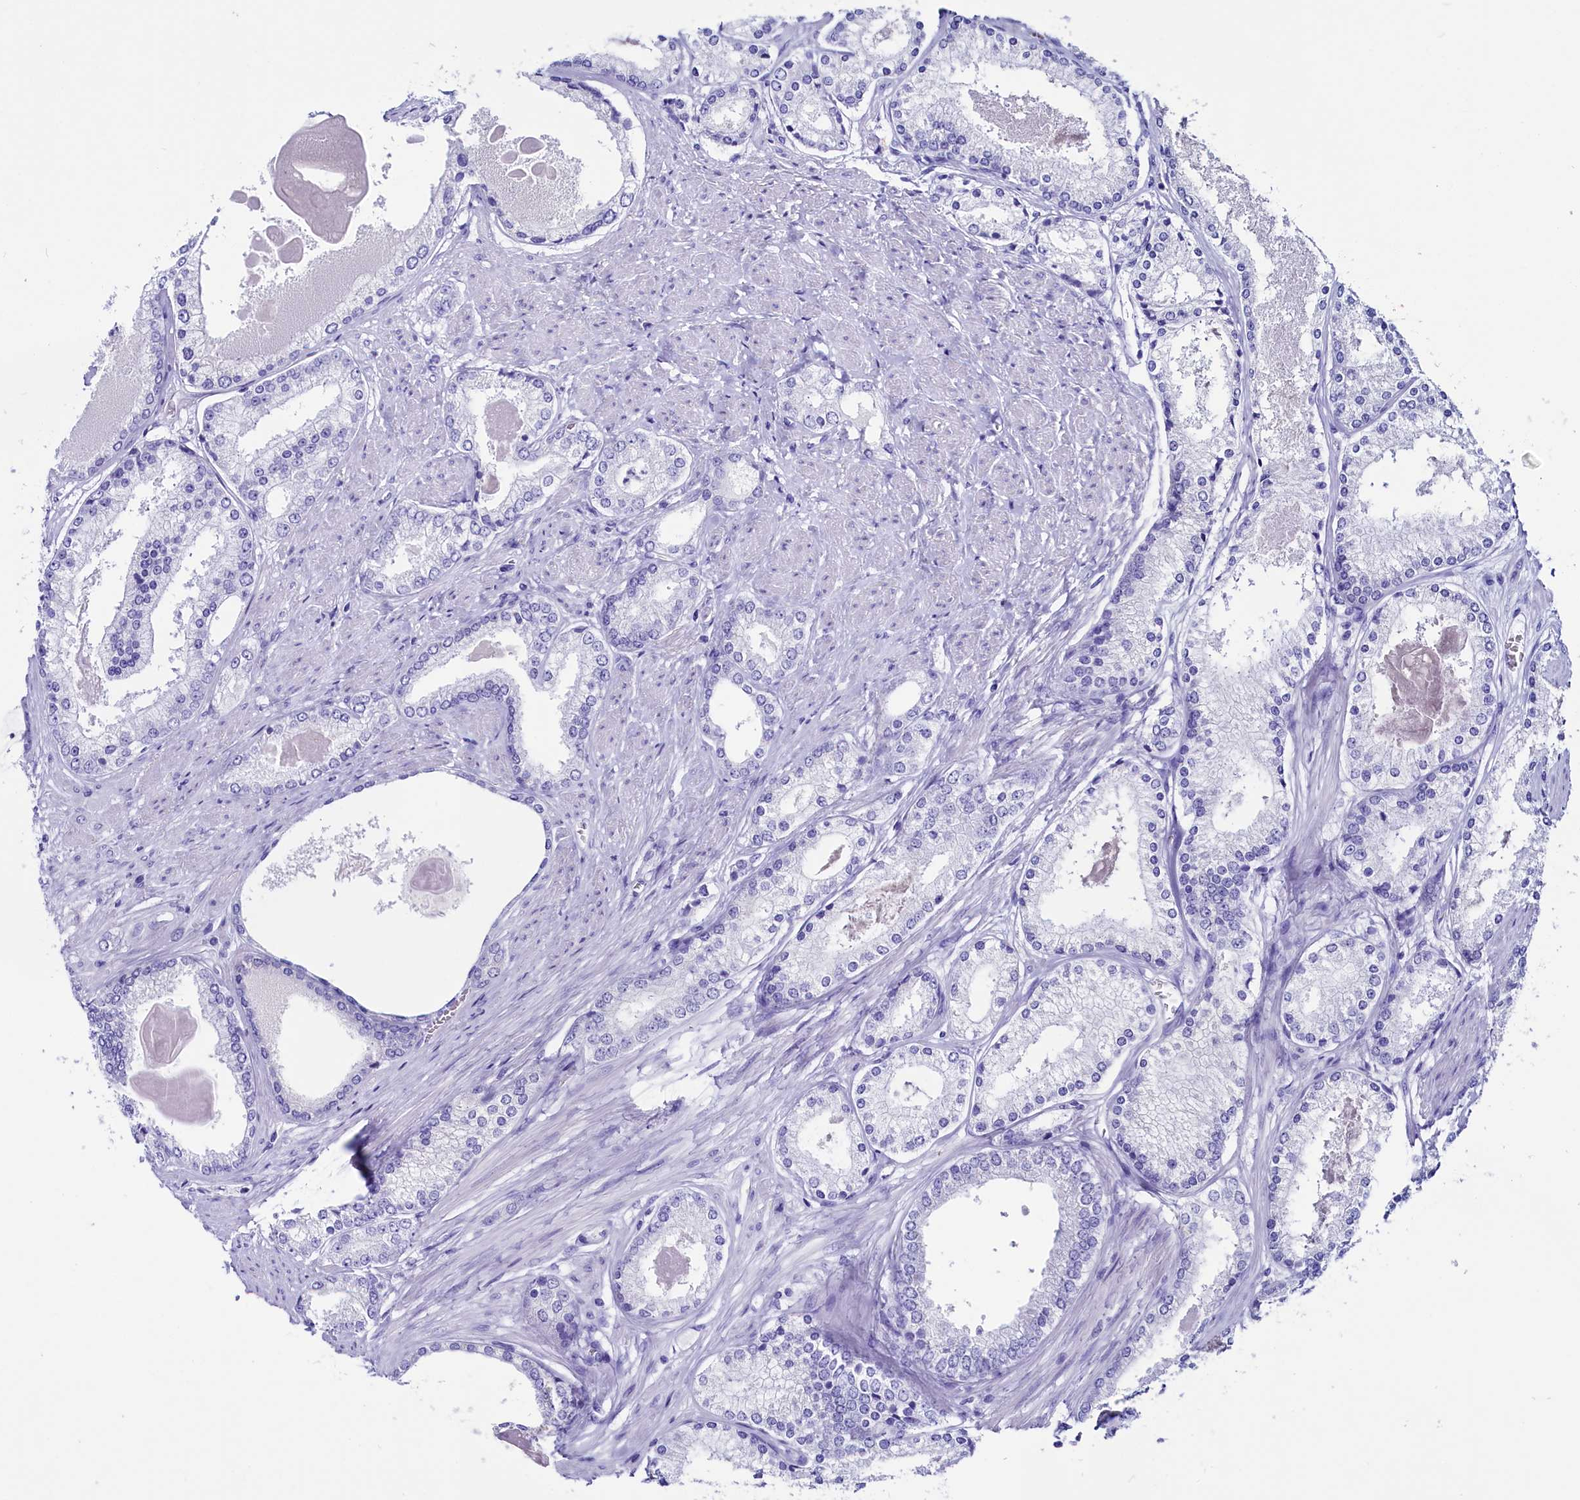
{"staining": {"intensity": "negative", "quantity": "none", "location": "none"}, "tissue": "prostate cancer", "cell_type": "Tumor cells", "image_type": "cancer", "snomed": [{"axis": "morphology", "description": "Adenocarcinoma, Low grade"}, {"axis": "topography", "description": "Prostate"}], "caption": "Human adenocarcinoma (low-grade) (prostate) stained for a protein using IHC demonstrates no positivity in tumor cells.", "gene": "ANKRD29", "patient": {"sex": "male", "age": 68}}